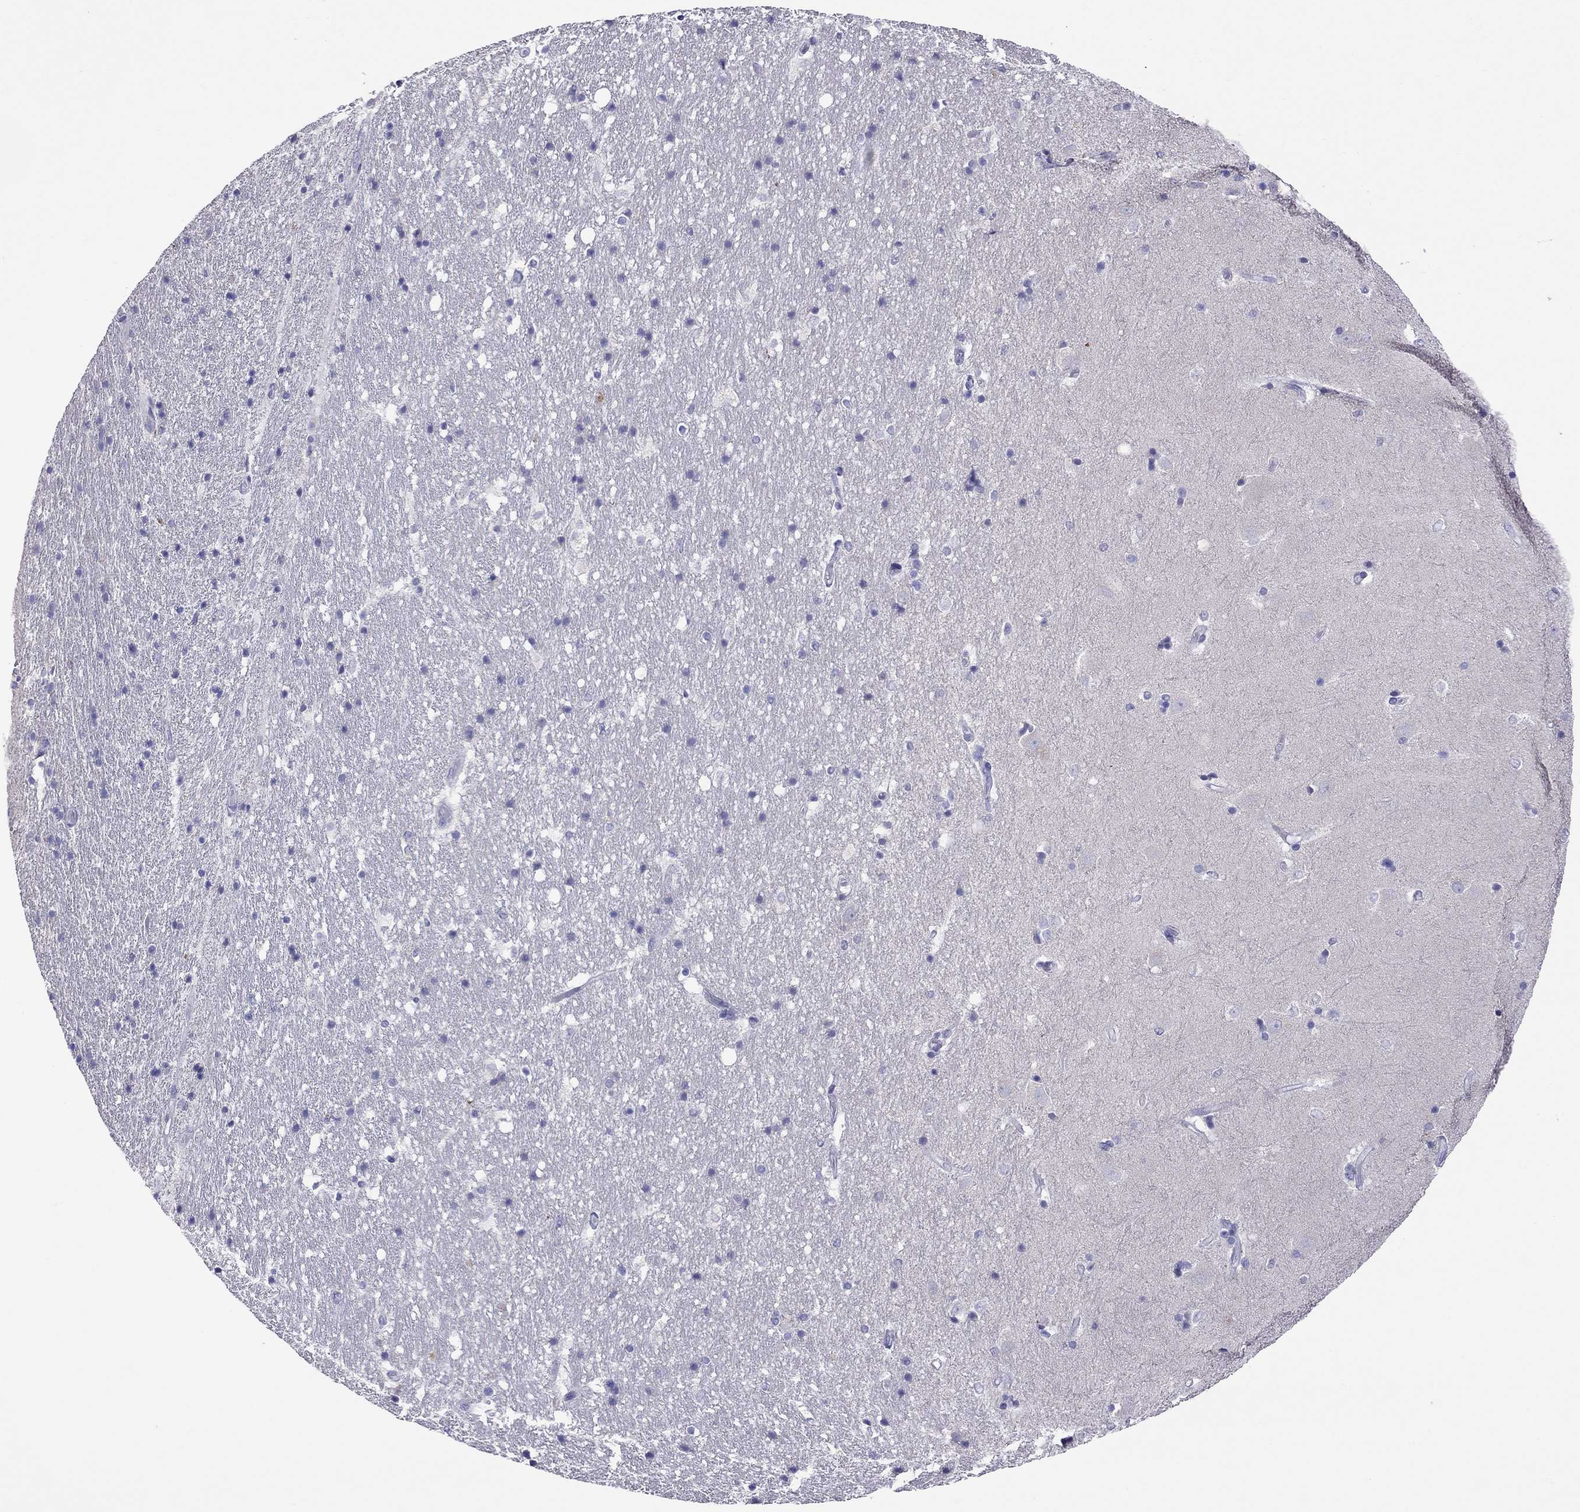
{"staining": {"intensity": "negative", "quantity": "none", "location": "none"}, "tissue": "hippocampus", "cell_type": "Glial cells", "image_type": "normal", "snomed": [{"axis": "morphology", "description": "Normal tissue, NOS"}, {"axis": "topography", "description": "Hippocampus"}], "caption": "Human hippocampus stained for a protein using immunohistochemistry (IHC) shows no expression in glial cells.", "gene": "COL9A1", "patient": {"sex": "male", "age": 49}}